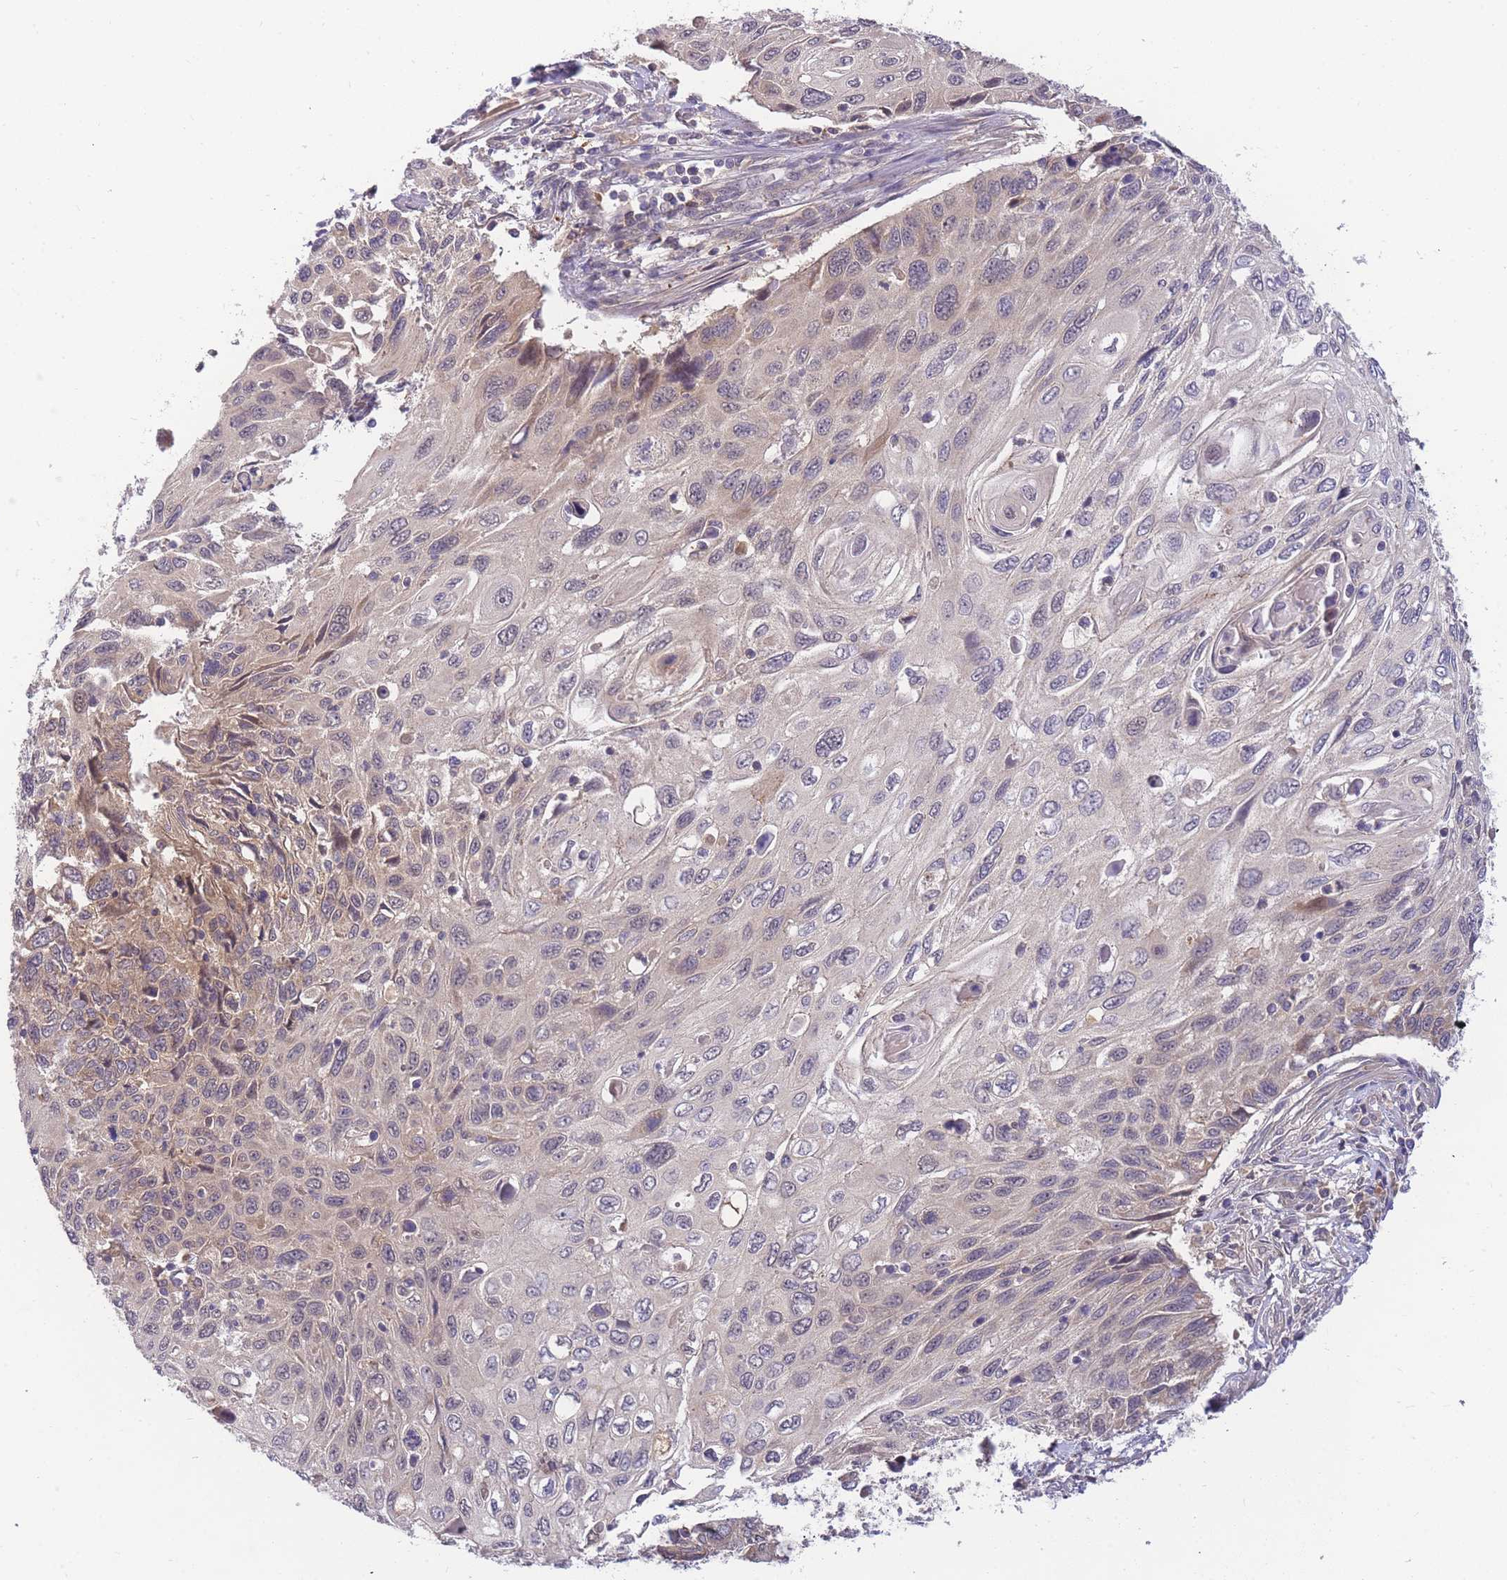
{"staining": {"intensity": "weak", "quantity": "<25%", "location": "cytoplasmic/membranous"}, "tissue": "cervical cancer", "cell_type": "Tumor cells", "image_type": "cancer", "snomed": [{"axis": "morphology", "description": "Squamous cell carcinoma, NOS"}, {"axis": "topography", "description": "Cervix"}], "caption": "Micrograph shows no significant protein positivity in tumor cells of cervical cancer.", "gene": "ZNF577", "patient": {"sex": "female", "age": 70}}